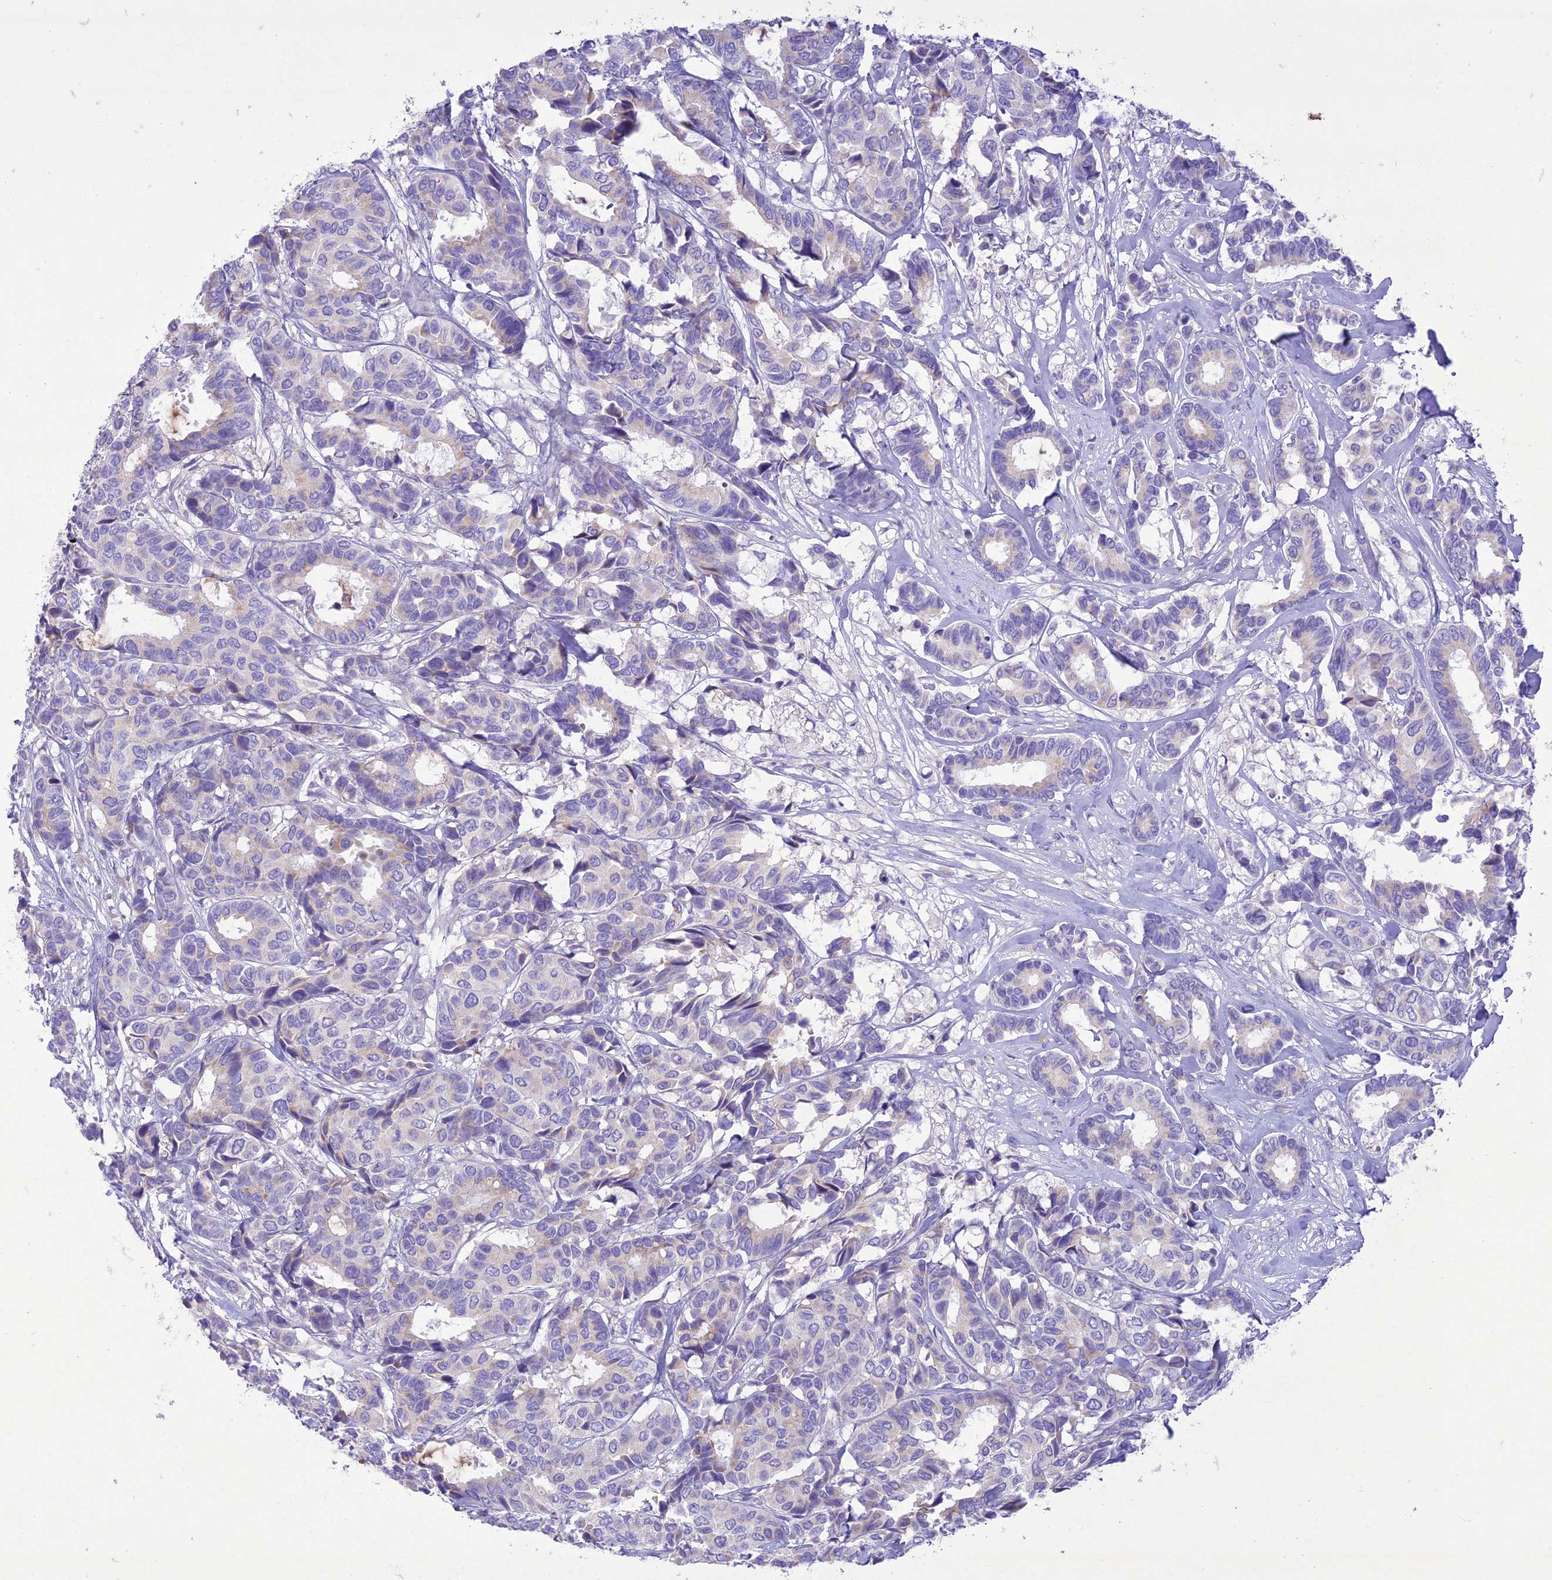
{"staining": {"intensity": "weak", "quantity": "<25%", "location": "cytoplasmic/membranous"}, "tissue": "breast cancer", "cell_type": "Tumor cells", "image_type": "cancer", "snomed": [{"axis": "morphology", "description": "Duct carcinoma"}, {"axis": "topography", "description": "Breast"}], "caption": "This is an immunohistochemistry histopathology image of breast cancer (intraductal carcinoma). There is no positivity in tumor cells.", "gene": "SLC13A5", "patient": {"sex": "female", "age": 87}}